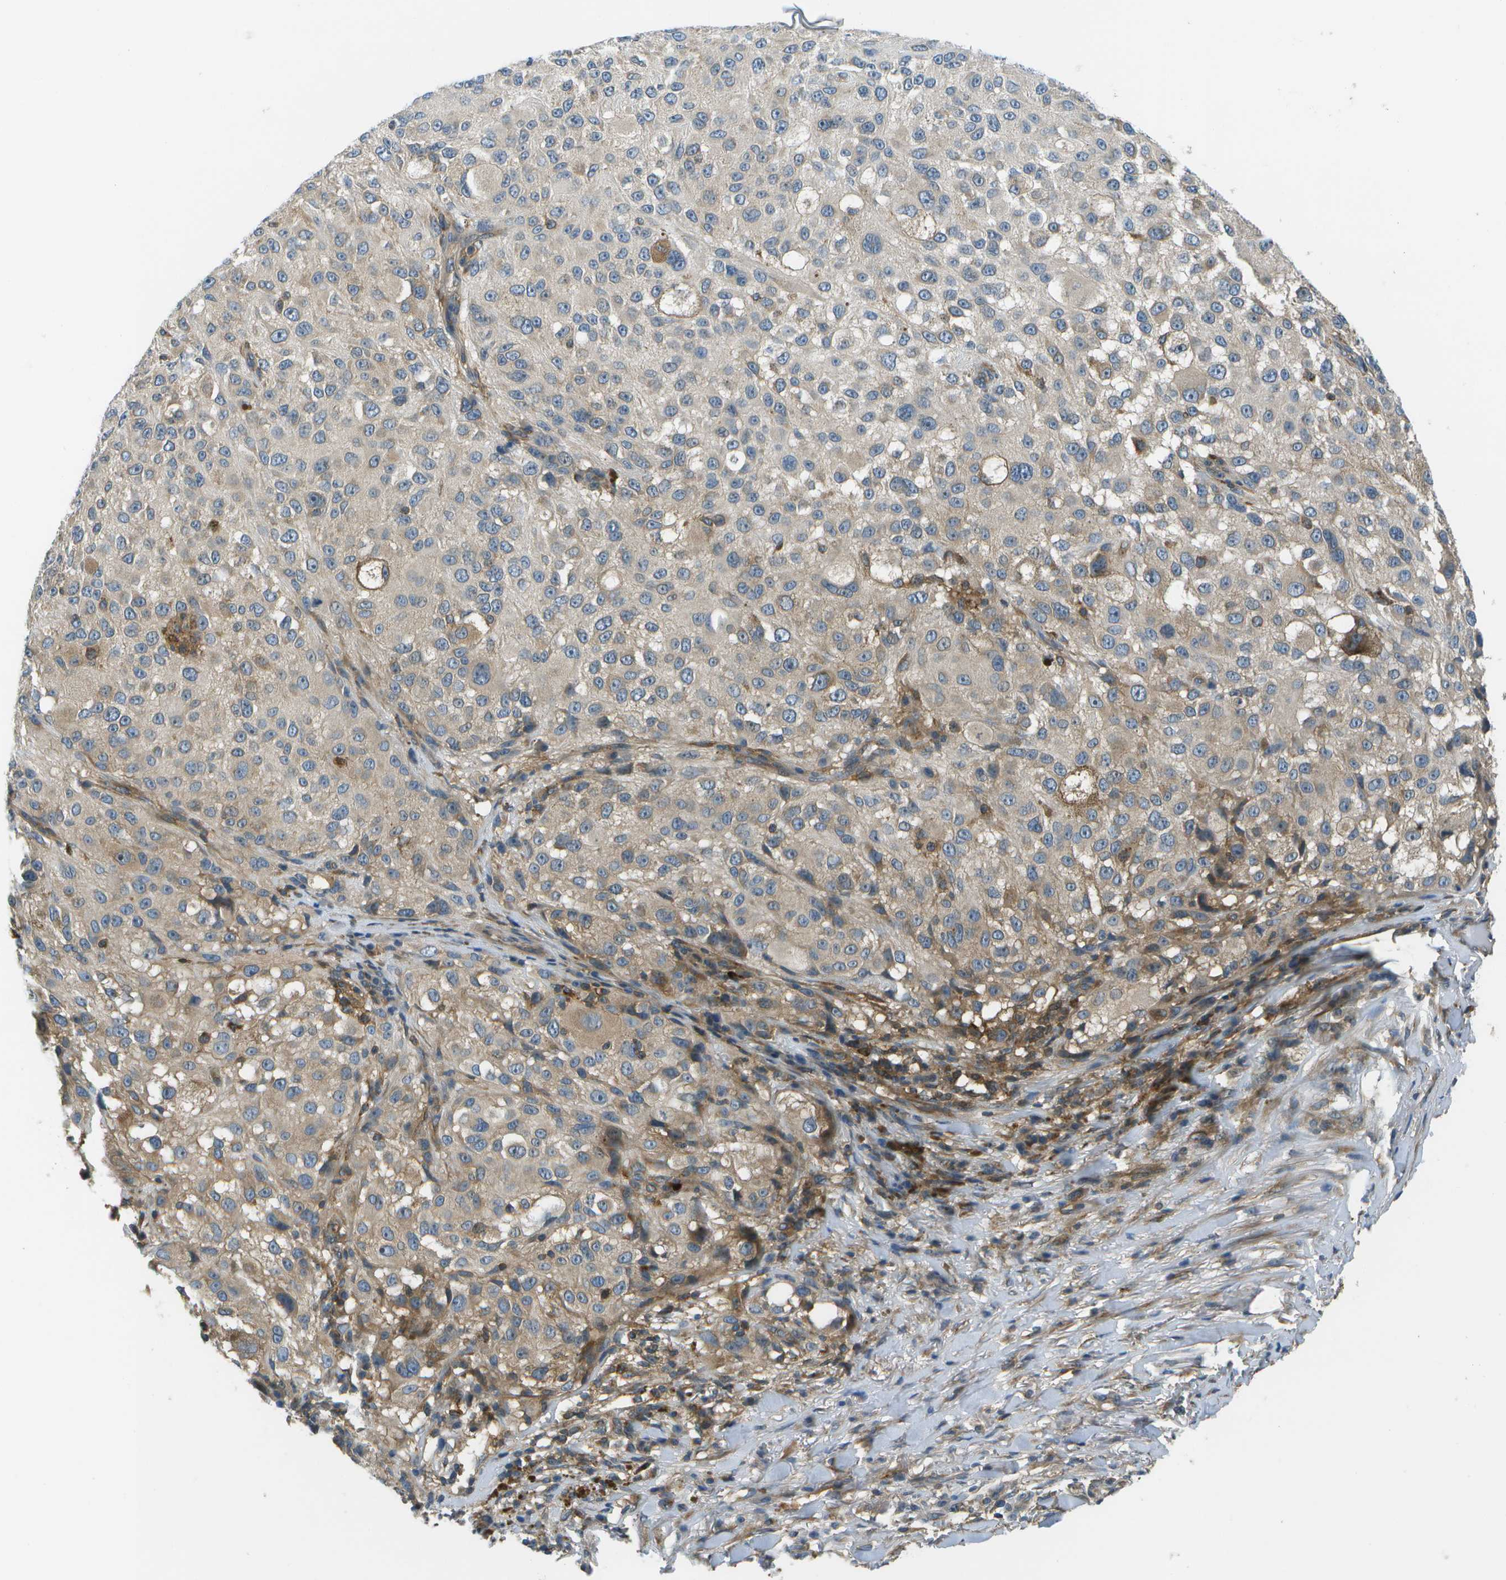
{"staining": {"intensity": "weak", "quantity": "<25%", "location": "cytoplasmic/membranous"}, "tissue": "melanoma", "cell_type": "Tumor cells", "image_type": "cancer", "snomed": [{"axis": "morphology", "description": "Necrosis, NOS"}, {"axis": "morphology", "description": "Malignant melanoma, NOS"}, {"axis": "topography", "description": "Skin"}], "caption": "This is an immunohistochemistry histopathology image of human melanoma. There is no expression in tumor cells.", "gene": "CTIF", "patient": {"sex": "female", "age": 87}}